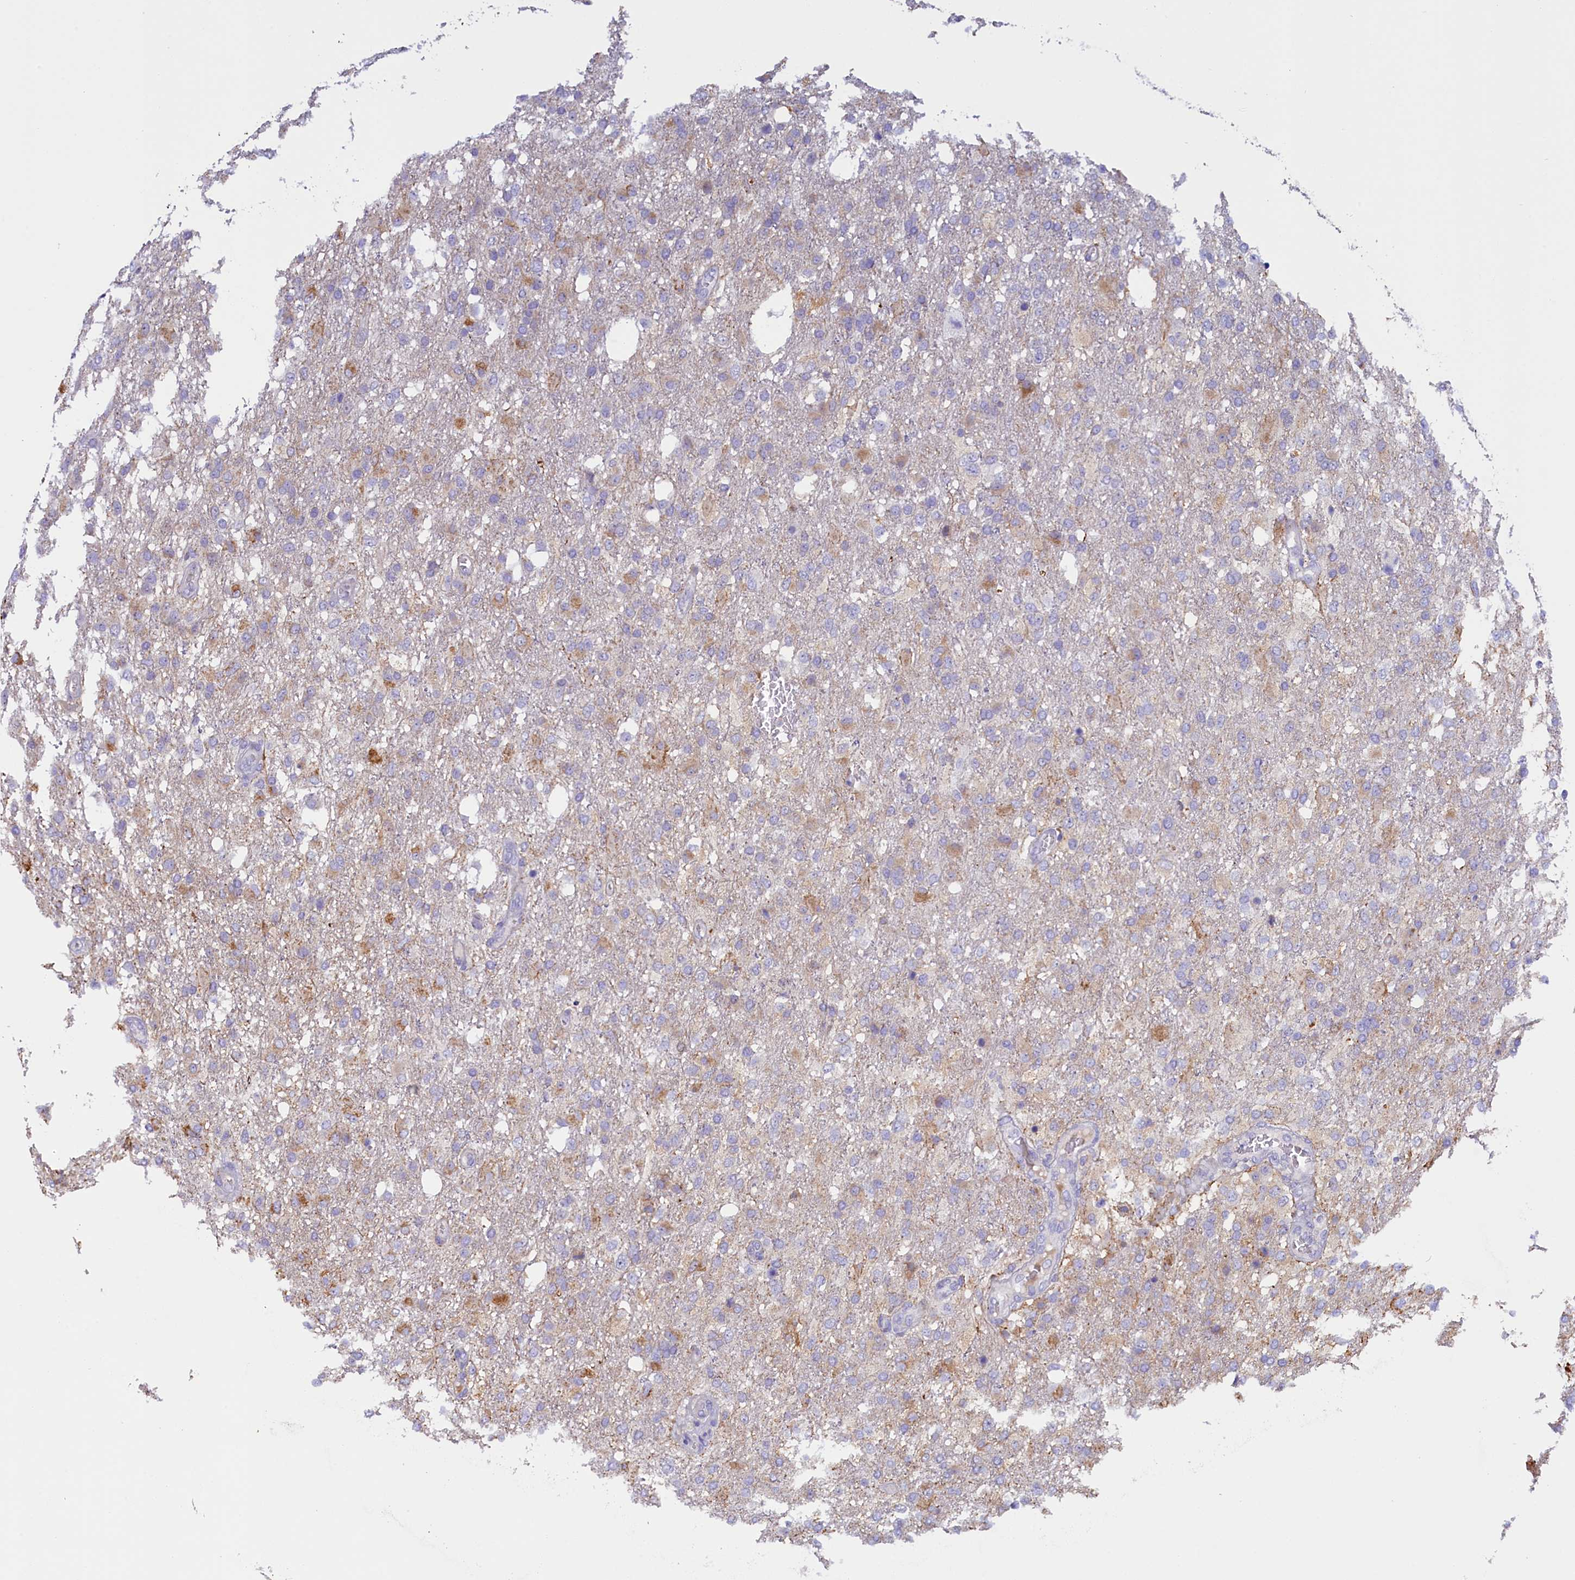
{"staining": {"intensity": "moderate", "quantity": "<25%", "location": "cytoplasmic/membranous"}, "tissue": "glioma", "cell_type": "Tumor cells", "image_type": "cancer", "snomed": [{"axis": "morphology", "description": "Glioma, malignant, High grade"}, {"axis": "topography", "description": "Brain"}], "caption": "Malignant glioma (high-grade) stained with a protein marker demonstrates moderate staining in tumor cells.", "gene": "RTTN", "patient": {"sex": "female", "age": 74}}